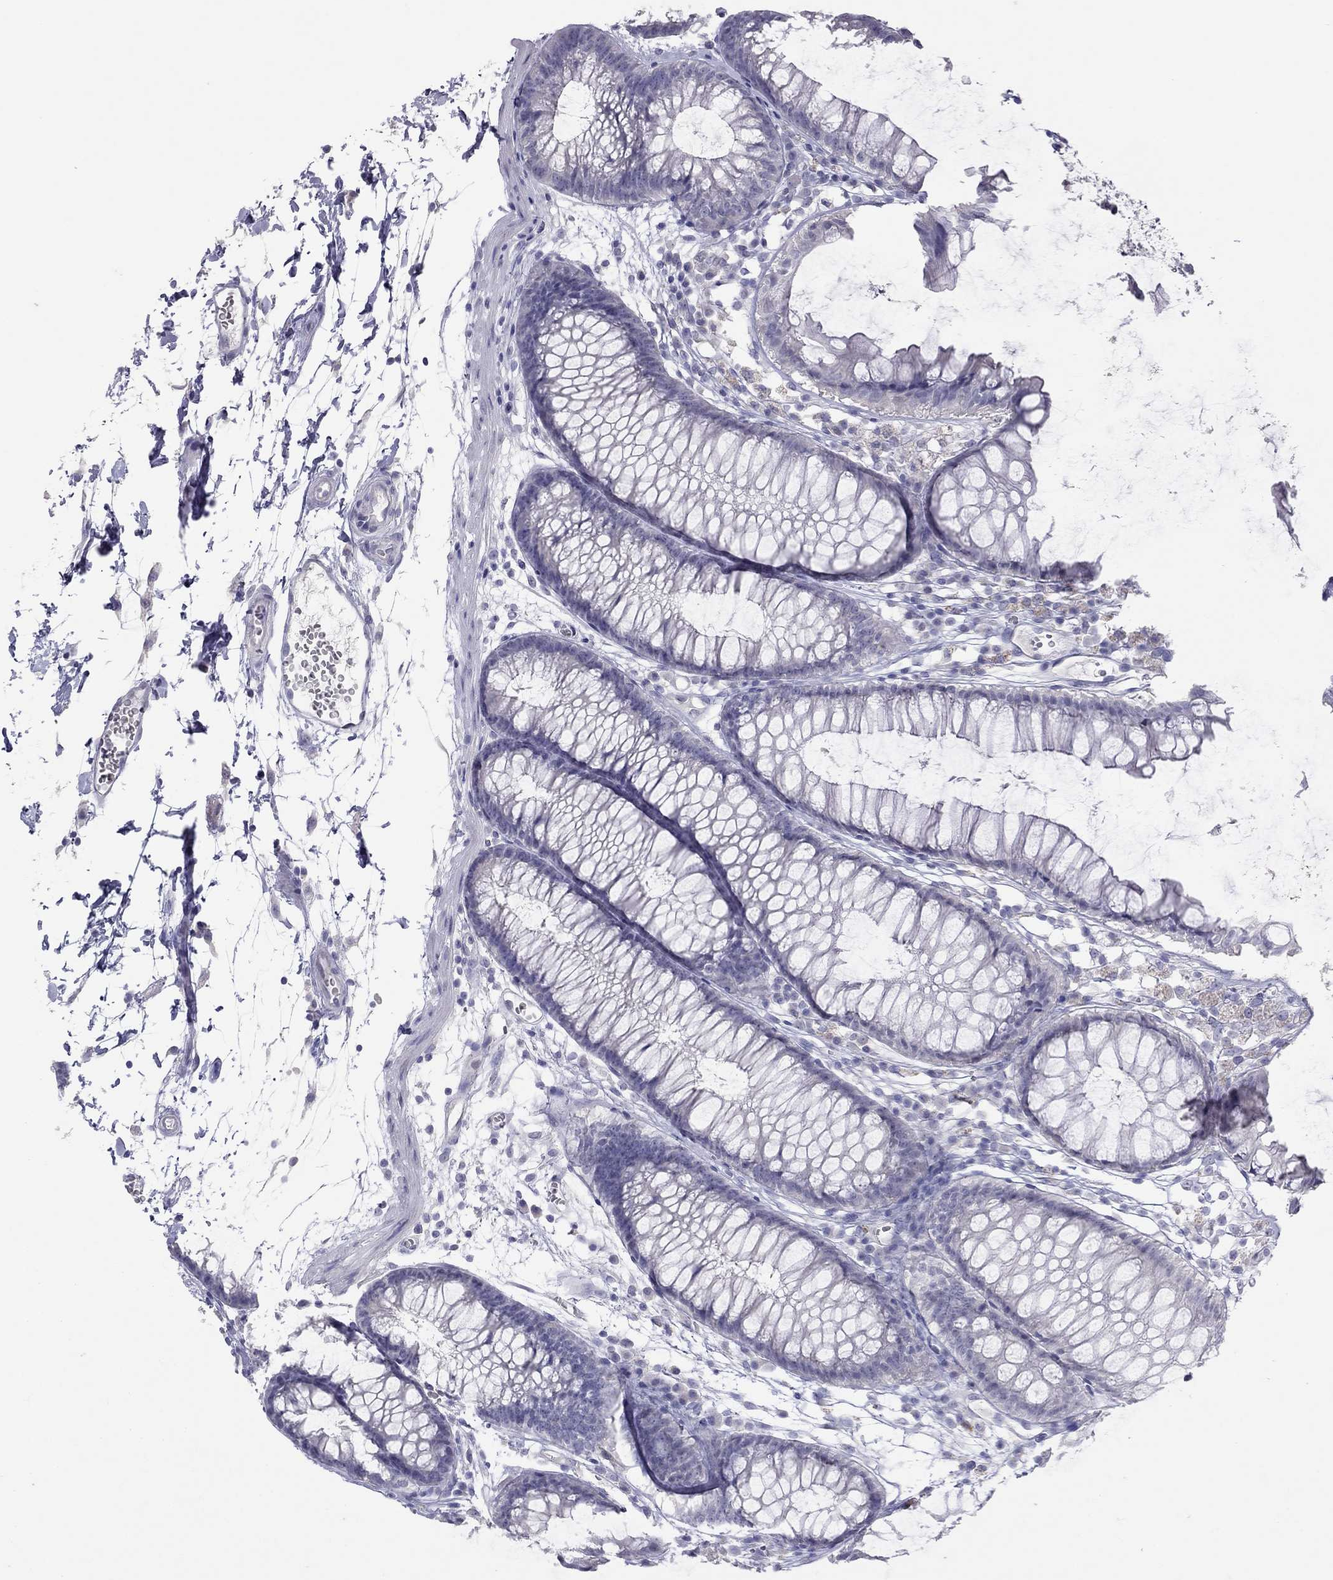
{"staining": {"intensity": "negative", "quantity": "none", "location": "none"}, "tissue": "colon", "cell_type": "Endothelial cells", "image_type": "normal", "snomed": [{"axis": "morphology", "description": "Normal tissue, NOS"}, {"axis": "morphology", "description": "Adenocarcinoma, NOS"}, {"axis": "topography", "description": "Colon"}], "caption": "IHC photomicrograph of benign colon: colon stained with DAB demonstrates no significant protein staining in endothelial cells. (DAB (3,3'-diaminobenzidine) IHC visualized using brightfield microscopy, high magnification).", "gene": "MUC16", "patient": {"sex": "male", "age": 65}}